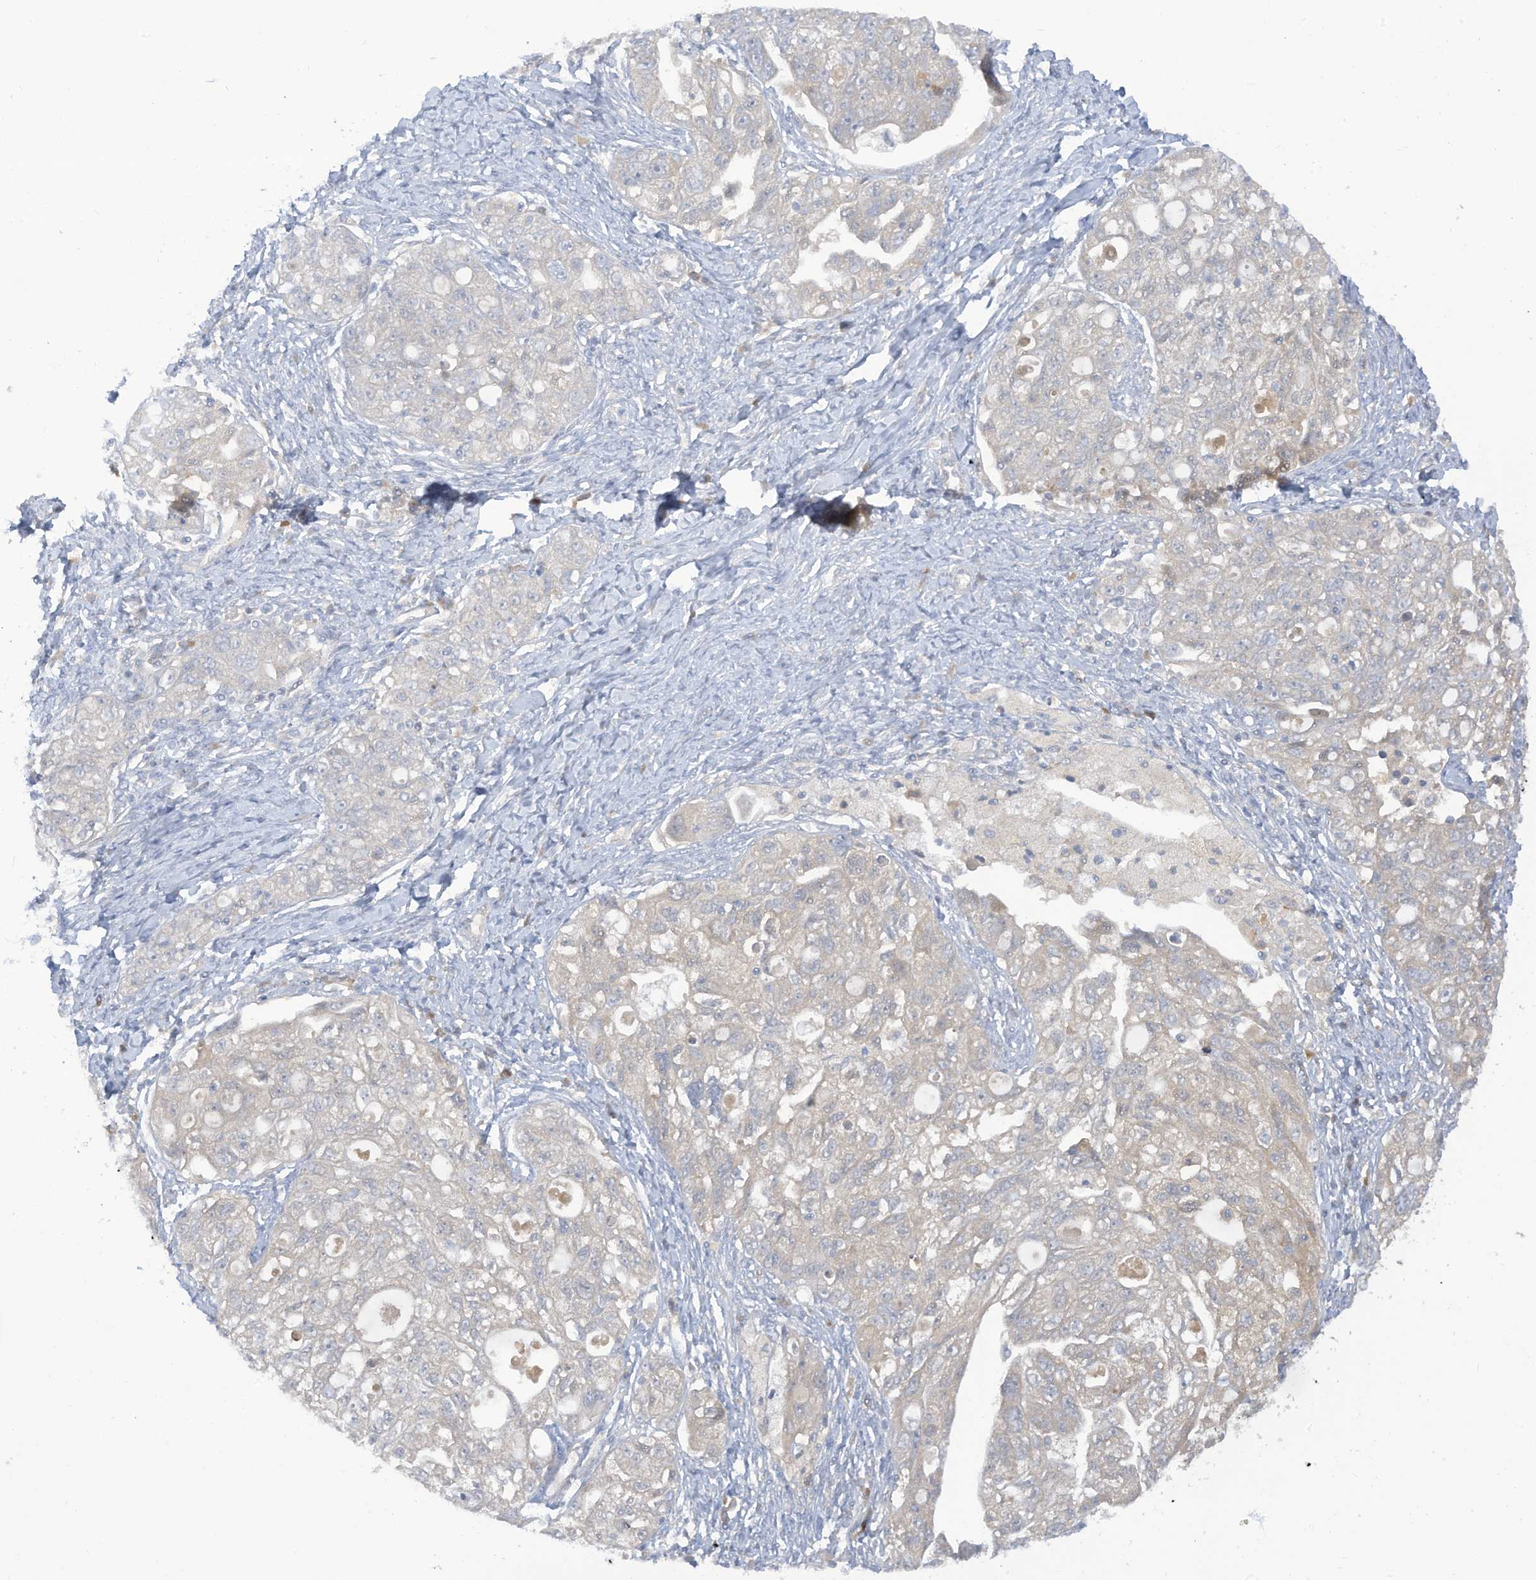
{"staining": {"intensity": "negative", "quantity": "none", "location": "none"}, "tissue": "ovarian cancer", "cell_type": "Tumor cells", "image_type": "cancer", "snomed": [{"axis": "morphology", "description": "Carcinoma, NOS"}, {"axis": "morphology", "description": "Cystadenocarcinoma, serous, NOS"}, {"axis": "topography", "description": "Ovary"}], "caption": "Ovarian cancer stained for a protein using immunohistochemistry demonstrates no positivity tumor cells.", "gene": "LRRN2", "patient": {"sex": "female", "age": 69}}